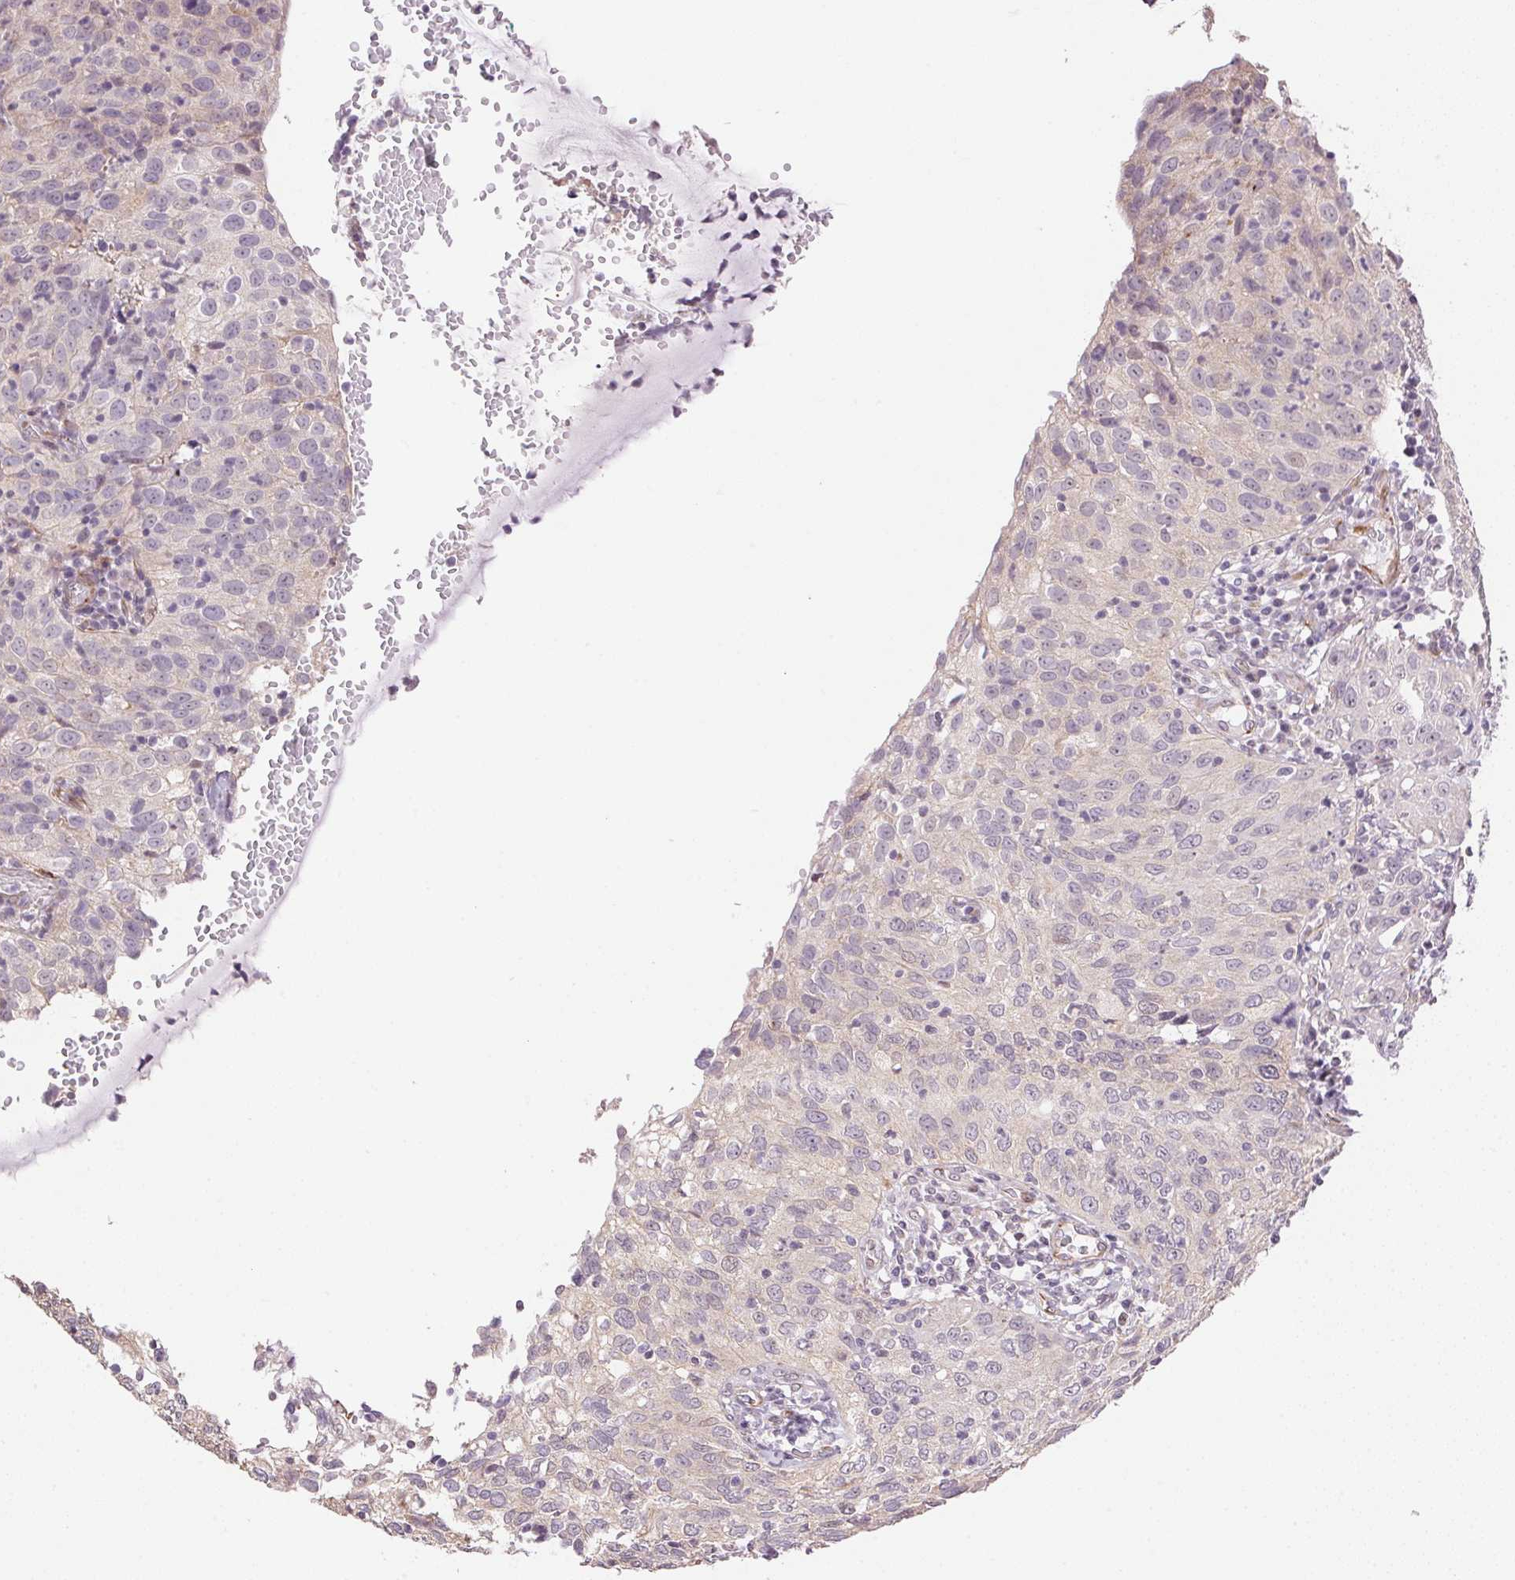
{"staining": {"intensity": "negative", "quantity": "none", "location": "none"}, "tissue": "cervical cancer", "cell_type": "Tumor cells", "image_type": "cancer", "snomed": [{"axis": "morphology", "description": "Squamous cell carcinoma, NOS"}, {"axis": "topography", "description": "Cervix"}], "caption": "Human cervical cancer (squamous cell carcinoma) stained for a protein using immunohistochemistry demonstrates no expression in tumor cells.", "gene": "GYG2", "patient": {"sex": "female", "age": 52}}